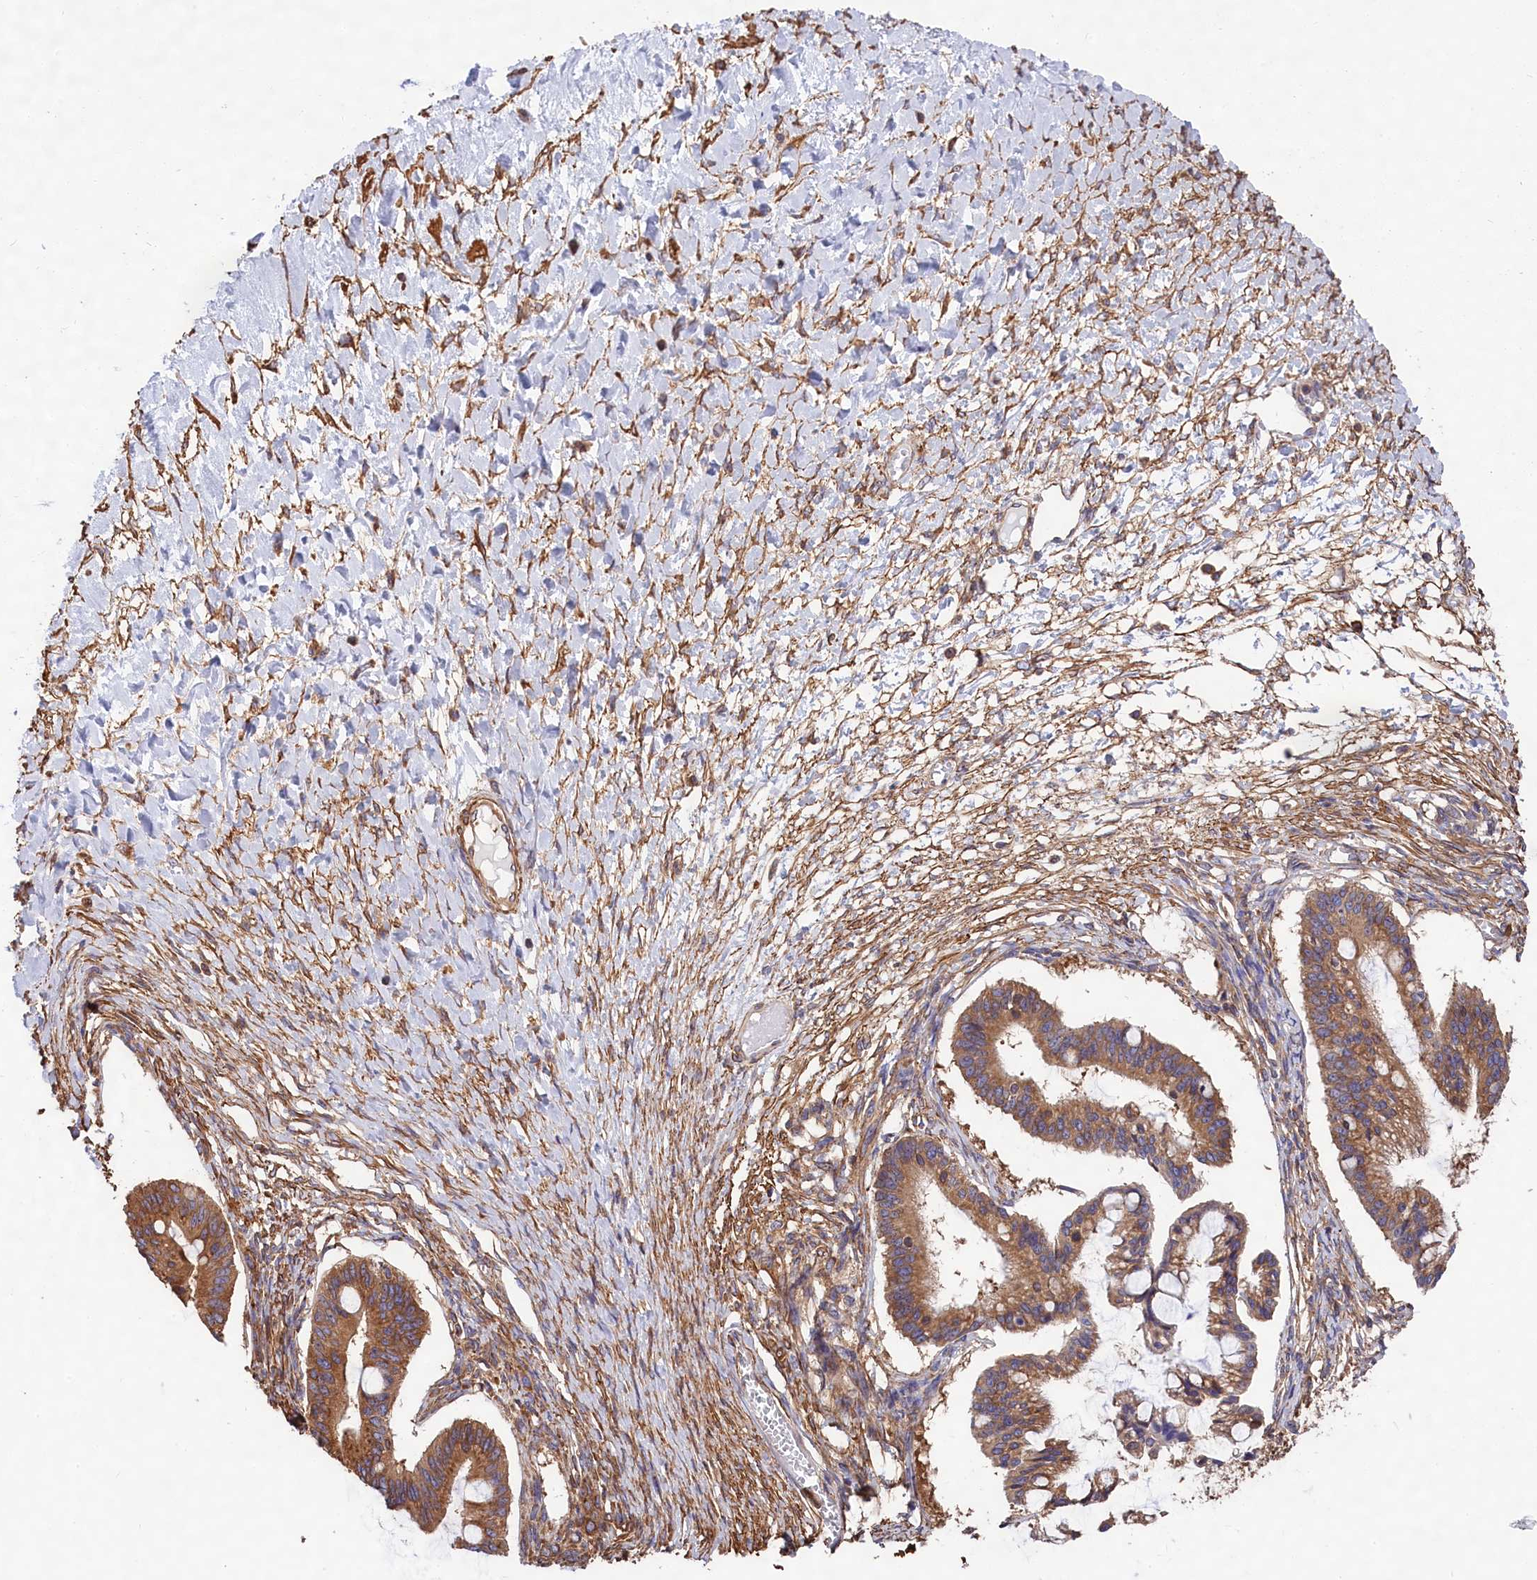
{"staining": {"intensity": "moderate", "quantity": ">75%", "location": "cytoplasmic/membranous"}, "tissue": "ovarian cancer", "cell_type": "Tumor cells", "image_type": "cancer", "snomed": [{"axis": "morphology", "description": "Cystadenocarcinoma, mucinous, NOS"}, {"axis": "topography", "description": "Ovary"}], "caption": "Immunohistochemistry (DAB) staining of mucinous cystadenocarcinoma (ovarian) shows moderate cytoplasmic/membranous protein staining in about >75% of tumor cells.", "gene": "GYS1", "patient": {"sex": "female", "age": 73}}